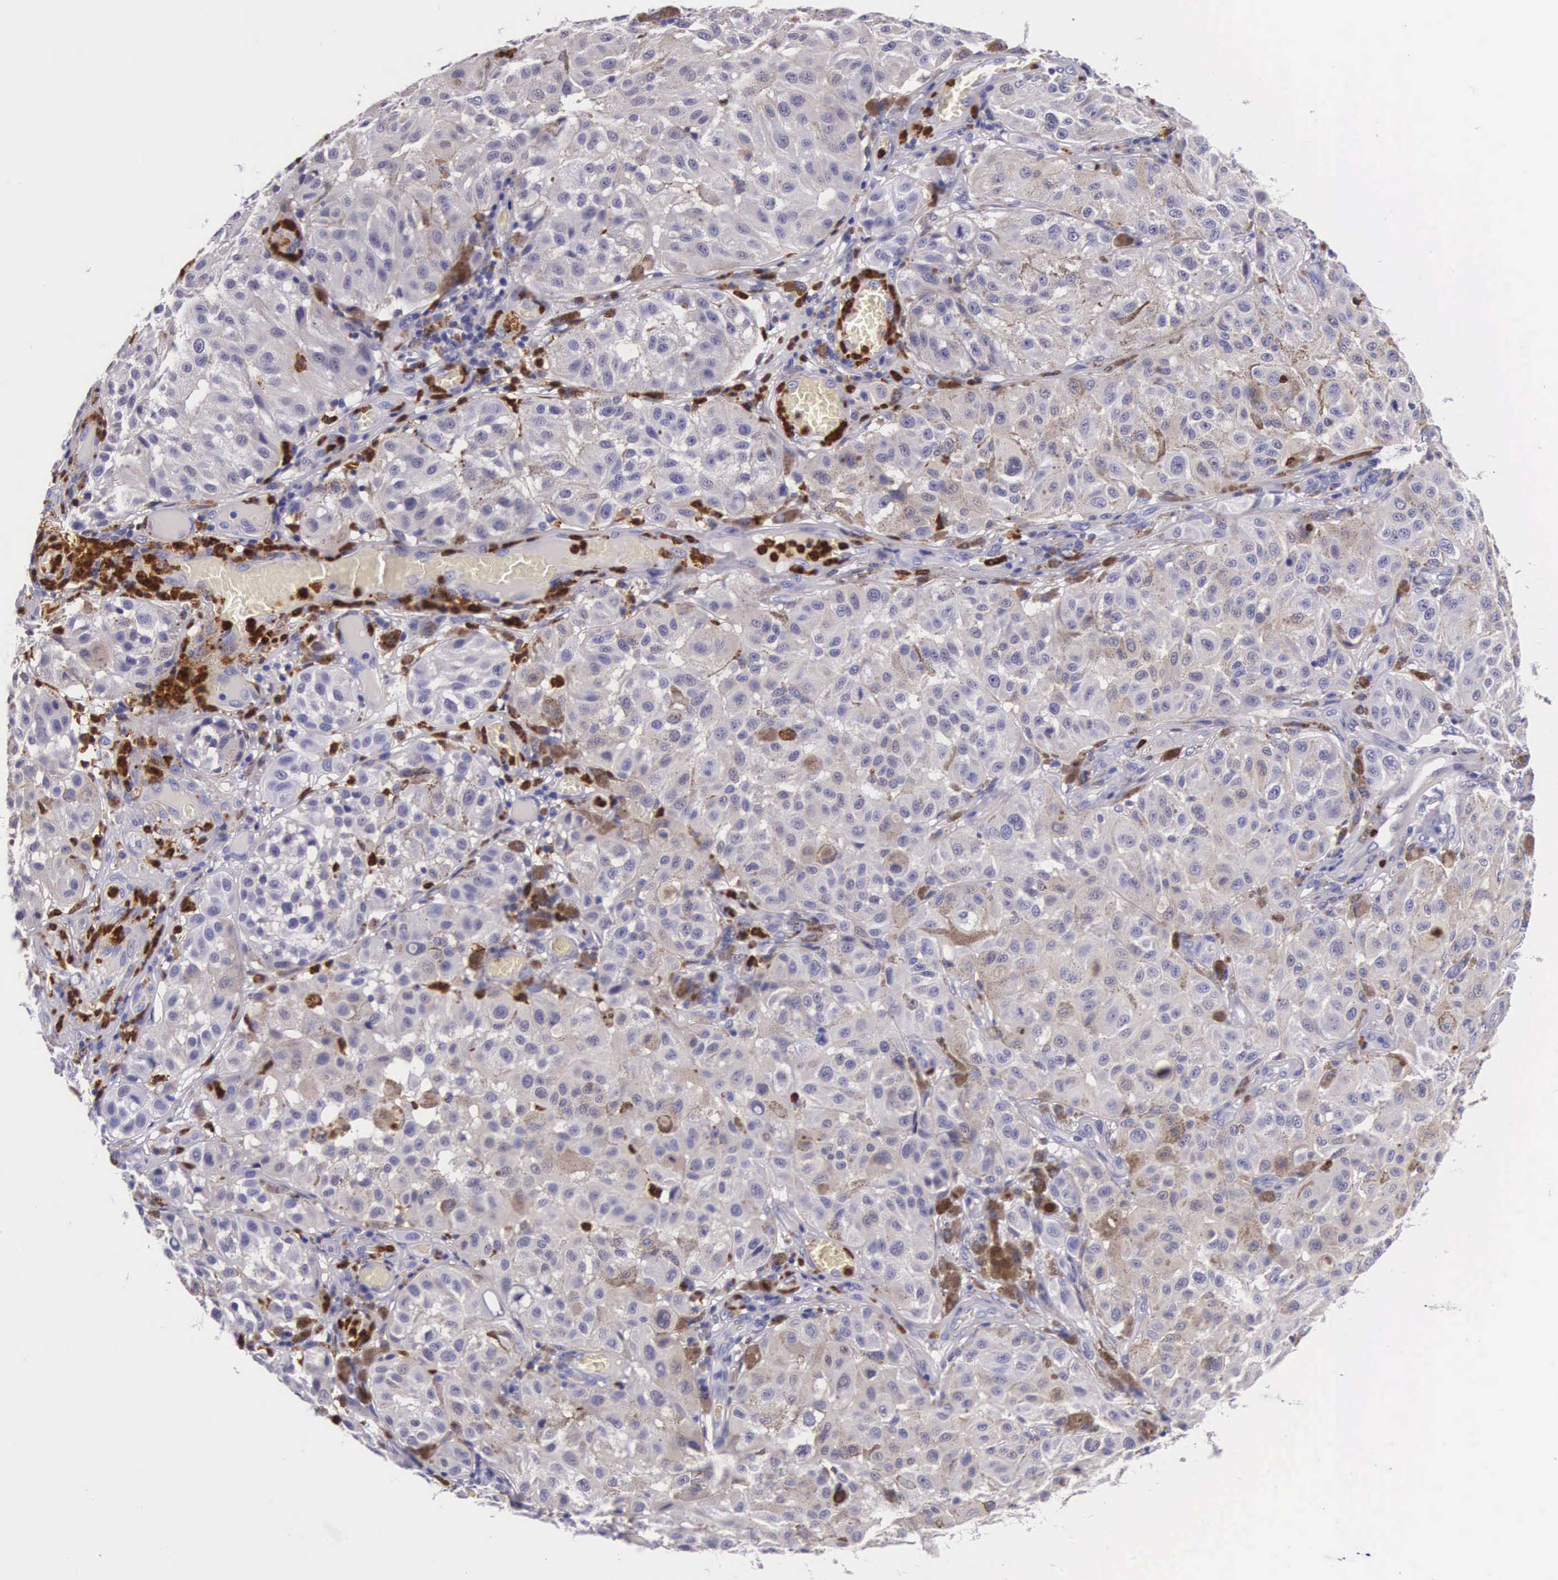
{"staining": {"intensity": "weak", "quantity": "25%-75%", "location": "cytoplasmic/membranous"}, "tissue": "melanoma", "cell_type": "Tumor cells", "image_type": "cancer", "snomed": [{"axis": "morphology", "description": "Malignant melanoma, NOS"}, {"axis": "topography", "description": "Skin"}], "caption": "Melanoma tissue reveals weak cytoplasmic/membranous expression in about 25%-75% of tumor cells, visualized by immunohistochemistry.", "gene": "FCN1", "patient": {"sex": "female", "age": 64}}